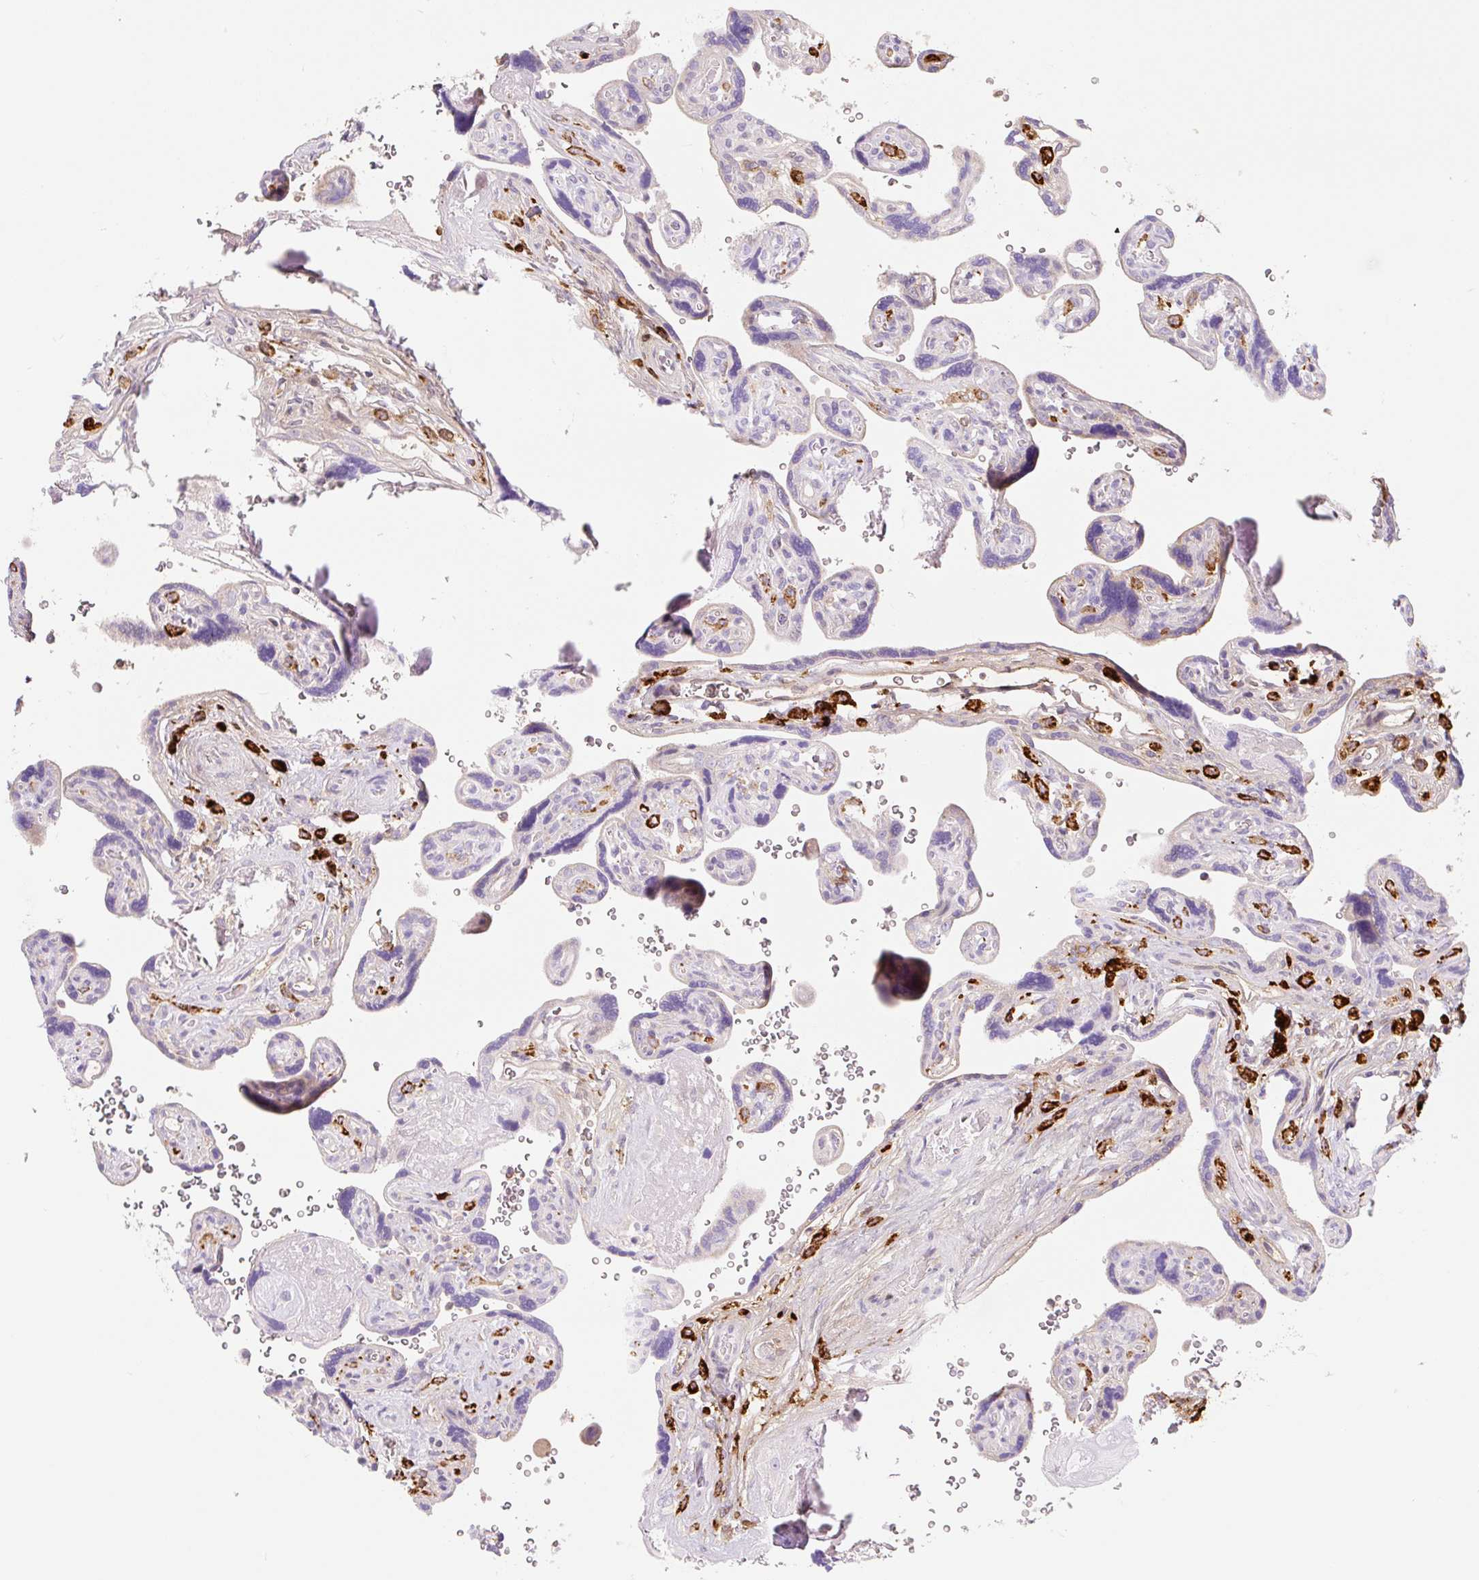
{"staining": {"intensity": "negative", "quantity": "none", "location": "none"}, "tissue": "placenta", "cell_type": "Decidual cells", "image_type": "normal", "snomed": [{"axis": "morphology", "description": "Normal tissue, NOS"}, {"axis": "topography", "description": "Placenta"}], "caption": "IHC image of benign placenta stained for a protein (brown), which exhibits no staining in decidual cells.", "gene": "LYVE1", "patient": {"sex": "female", "age": 39}}